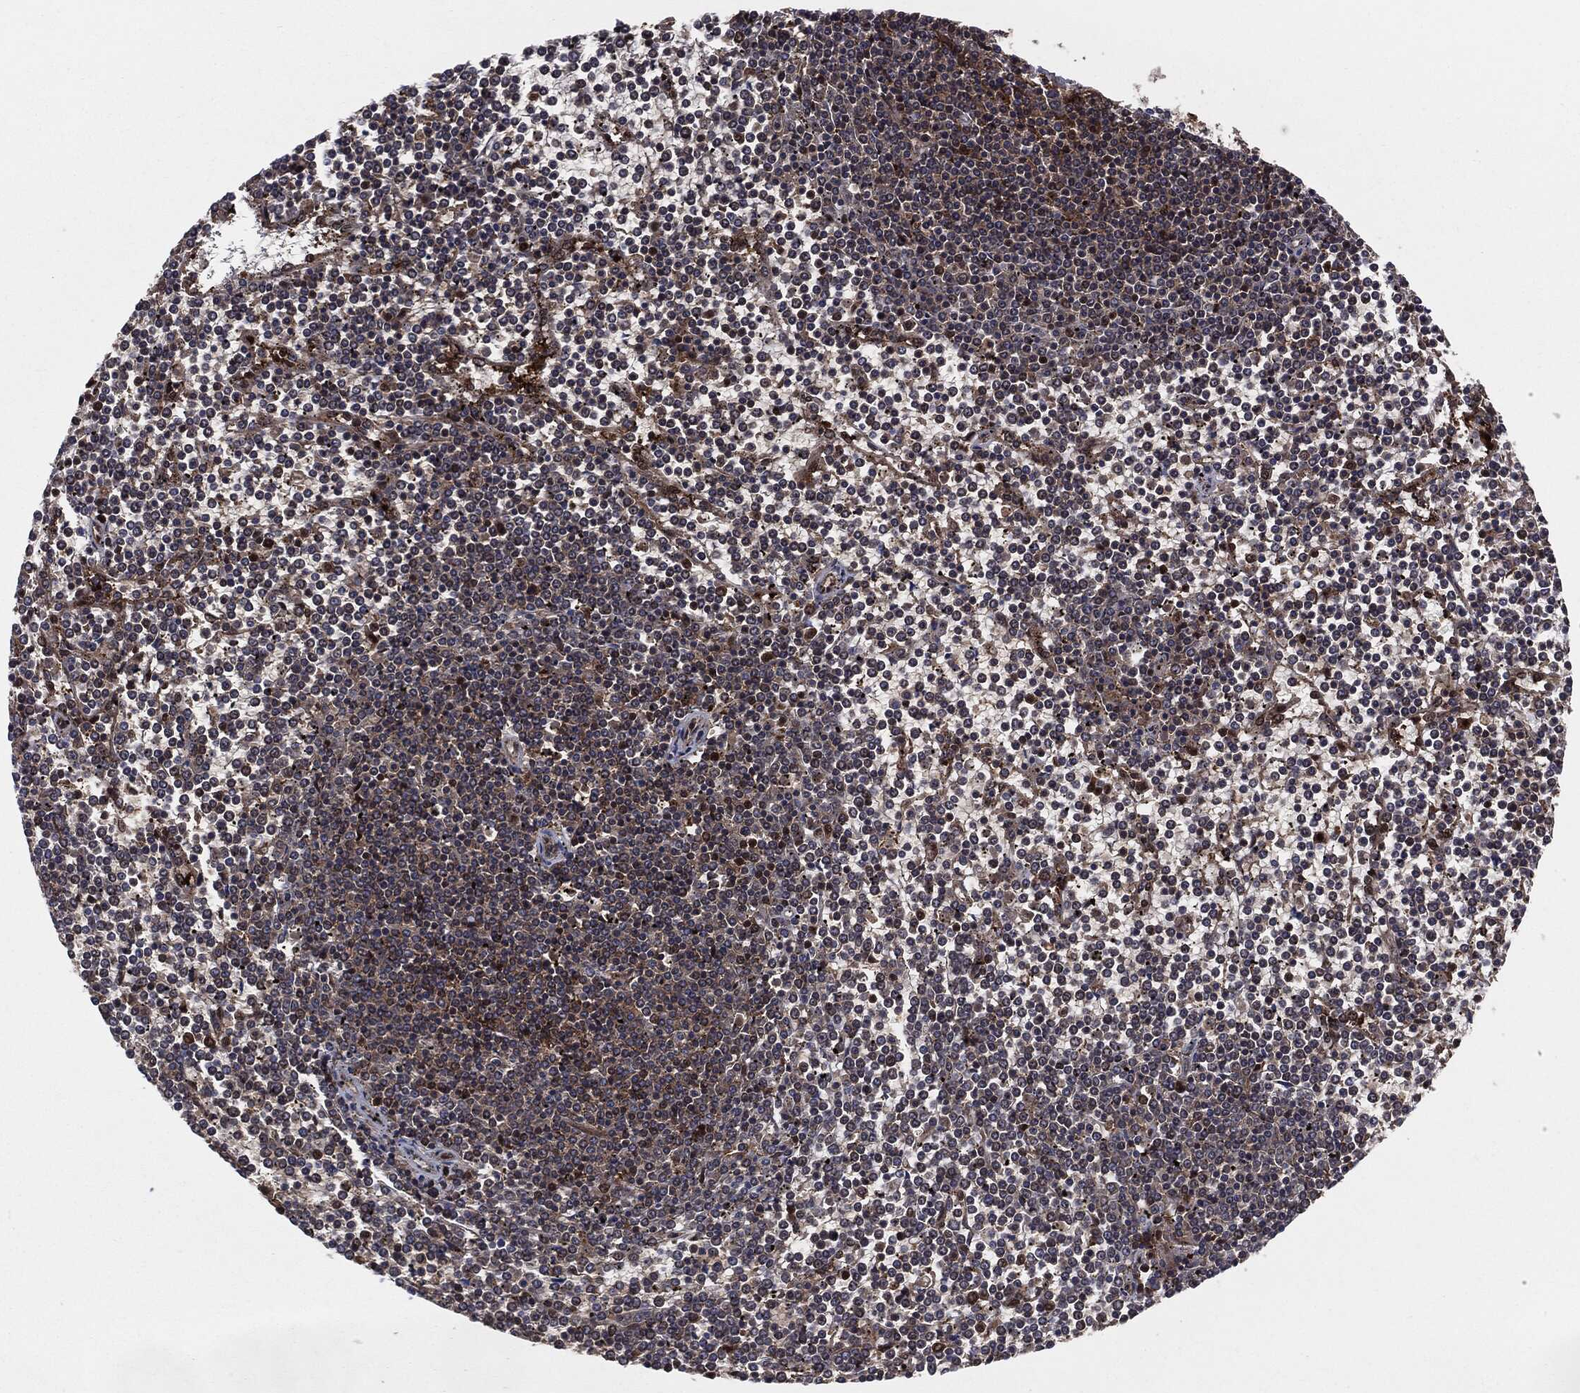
{"staining": {"intensity": "negative", "quantity": "none", "location": "none"}, "tissue": "lymphoma", "cell_type": "Tumor cells", "image_type": "cancer", "snomed": [{"axis": "morphology", "description": "Malignant lymphoma, non-Hodgkin's type, Low grade"}, {"axis": "topography", "description": "Spleen"}], "caption": "This is an immunohistochemistry image of human malignant lymphoma, non-Hodgkin's type (low-grade). There is no positivity in tumor cells.", "gene": "XPNPEP1", "patient": {"sex": "female", "age": 19}}